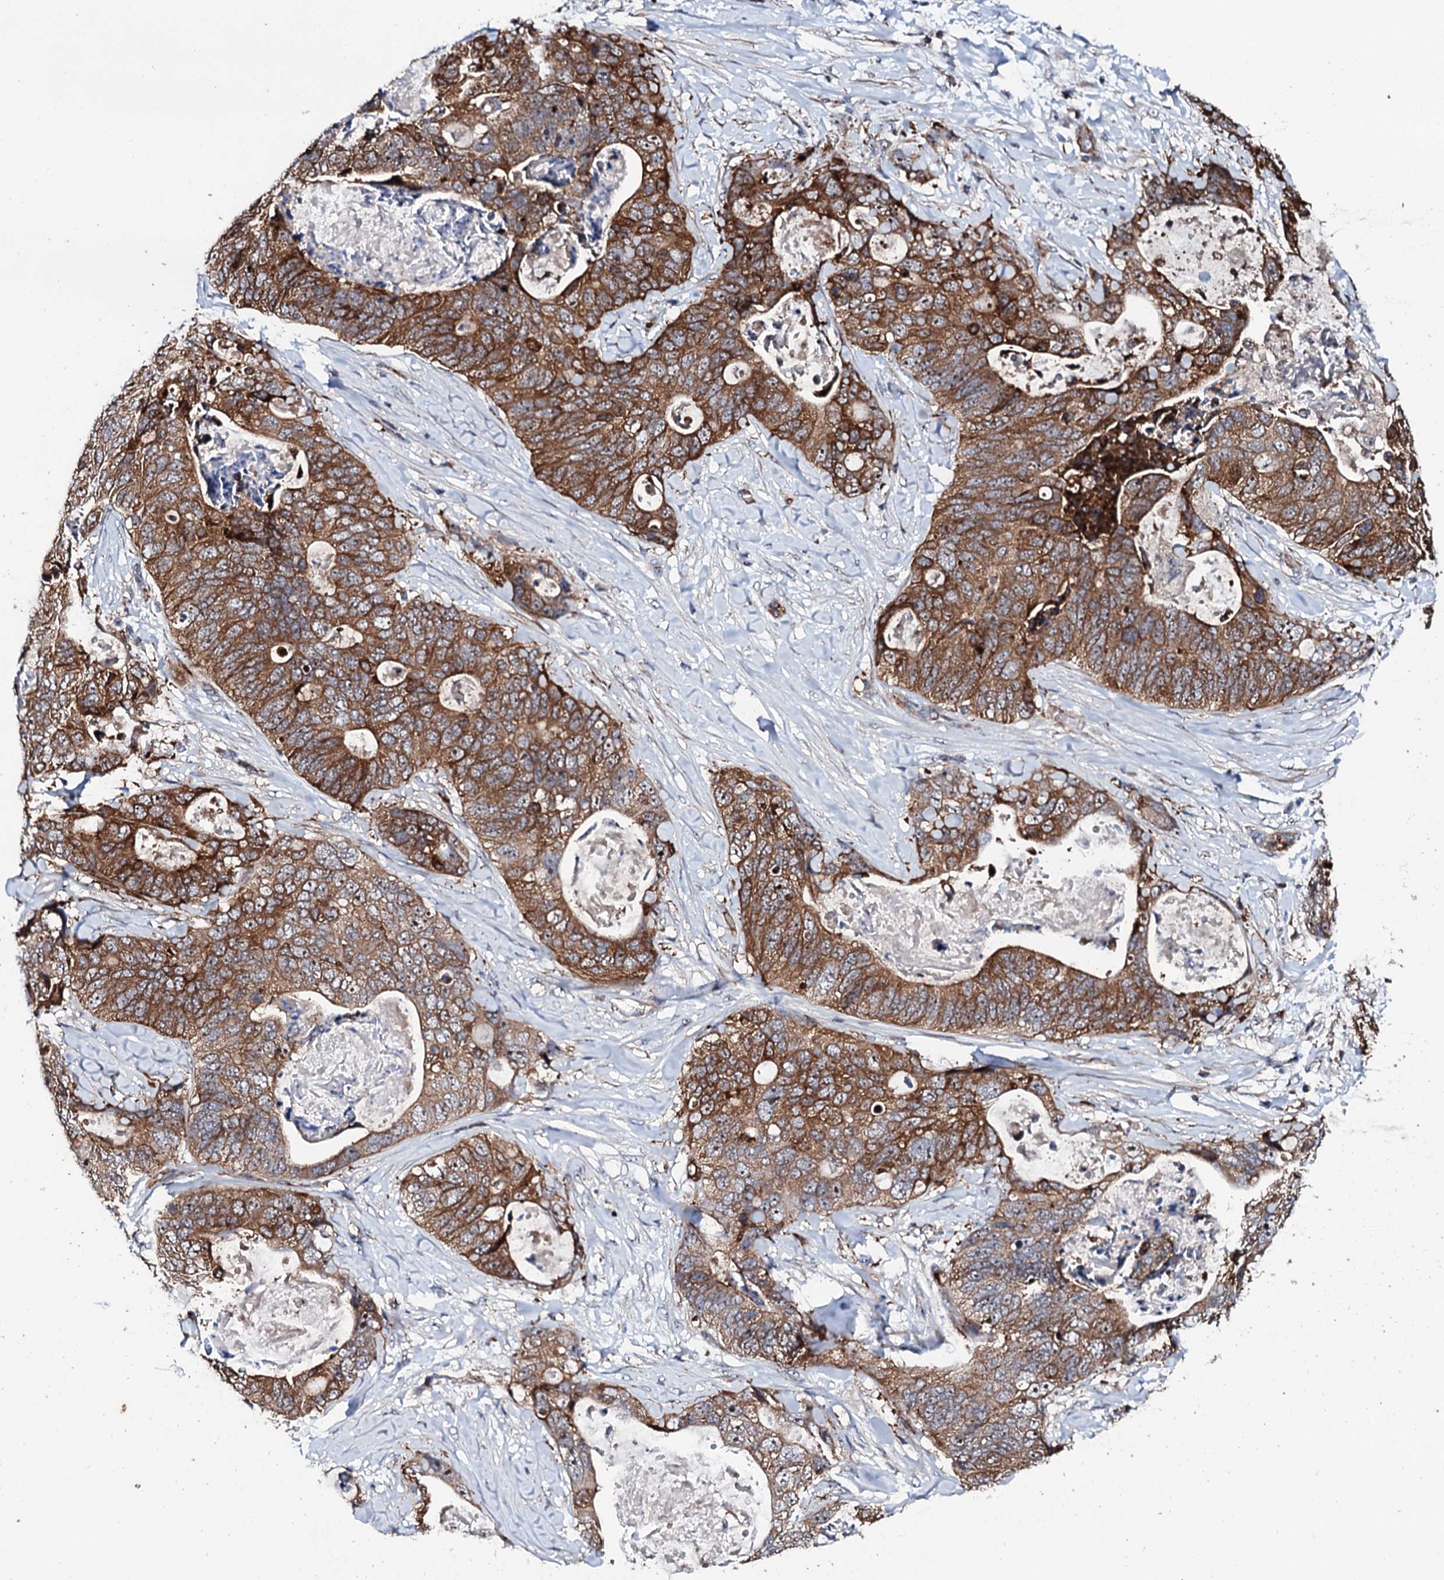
{"staining": {"intensity": "strong", "quantity": ">75%", "location": "cytoplasmic/membranous,nuclear"}, "tissue": "stomach cancer", "cell_type": "Tumor cells", "image_type": "cancer", "snomed": [{"axis": "morphology", "description": "Adenocarcinoma, NOS"}, {"axis": "topography", "description": "Stomach"}], "caption": "A high amount of strong cytoplasmic/membranous and nuclear expression is seen in about >75% of tumor cells in adenocarcinoma (stomach) tissue. (IHC, brightfield microscopy, high magnification).", "gene": "GTPBP4", "patient": {"sex": "female", "age": 89}}